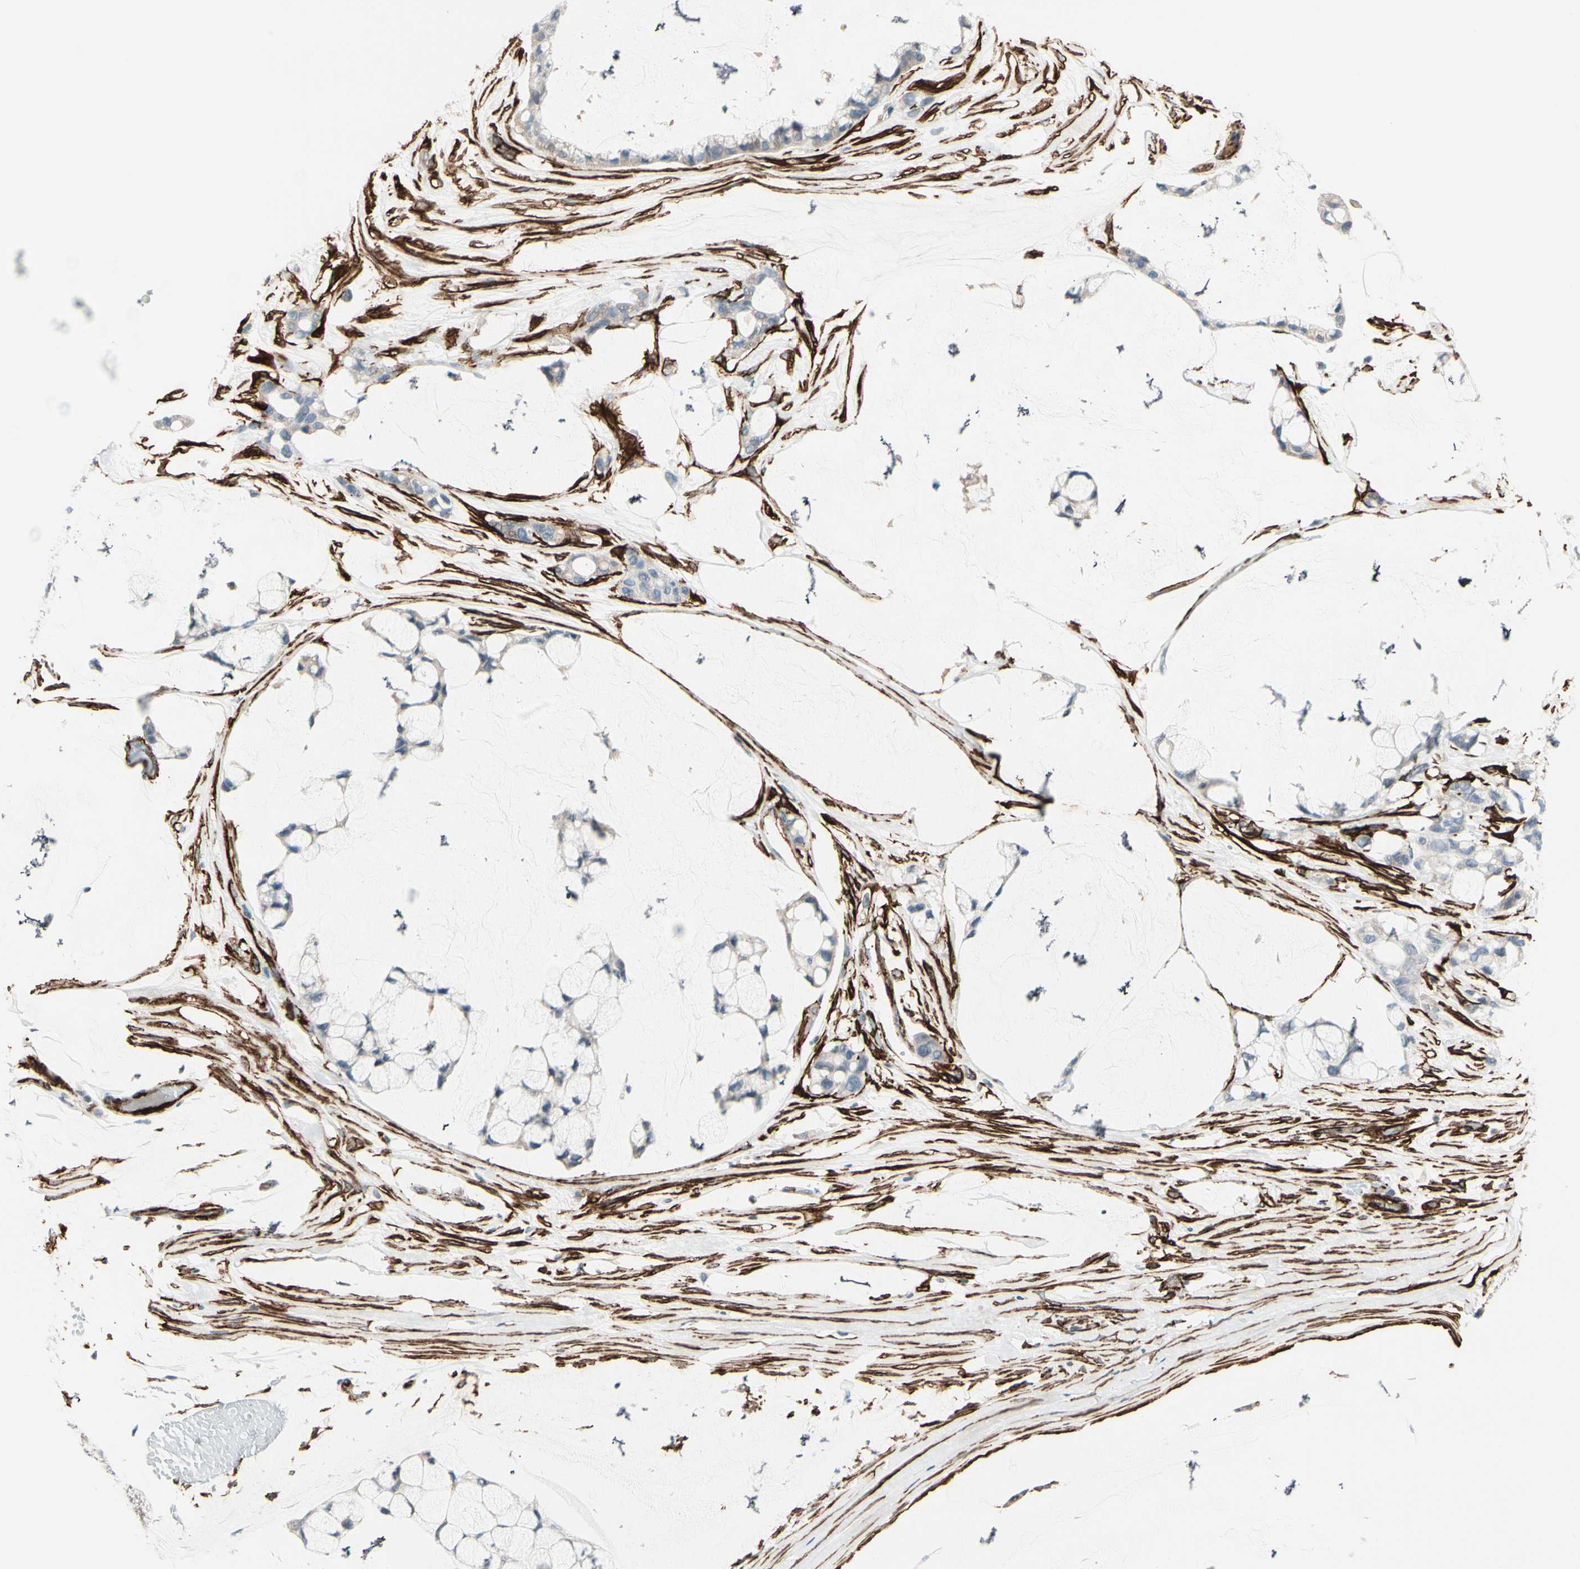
{"staining": {"intensity": "negative", "quantity": "none", "location": "none"}, "tissue": "ovarian cancer", "cell_type": "Tumor cells", "image_type": "cancer", "snomed": [{"axis": "morphology", "description": "Cystadenocarcinoma, mucinous, NOS"}, {"axis": "topography", "description": "Ovary"}], "caption": "Immunohistochemistry of human ovarian mucinous cystadenocarcinoma shows no expression in tumor cells.", "gene": "CALD1", "patient": {"sex": "female", "age": 39}}